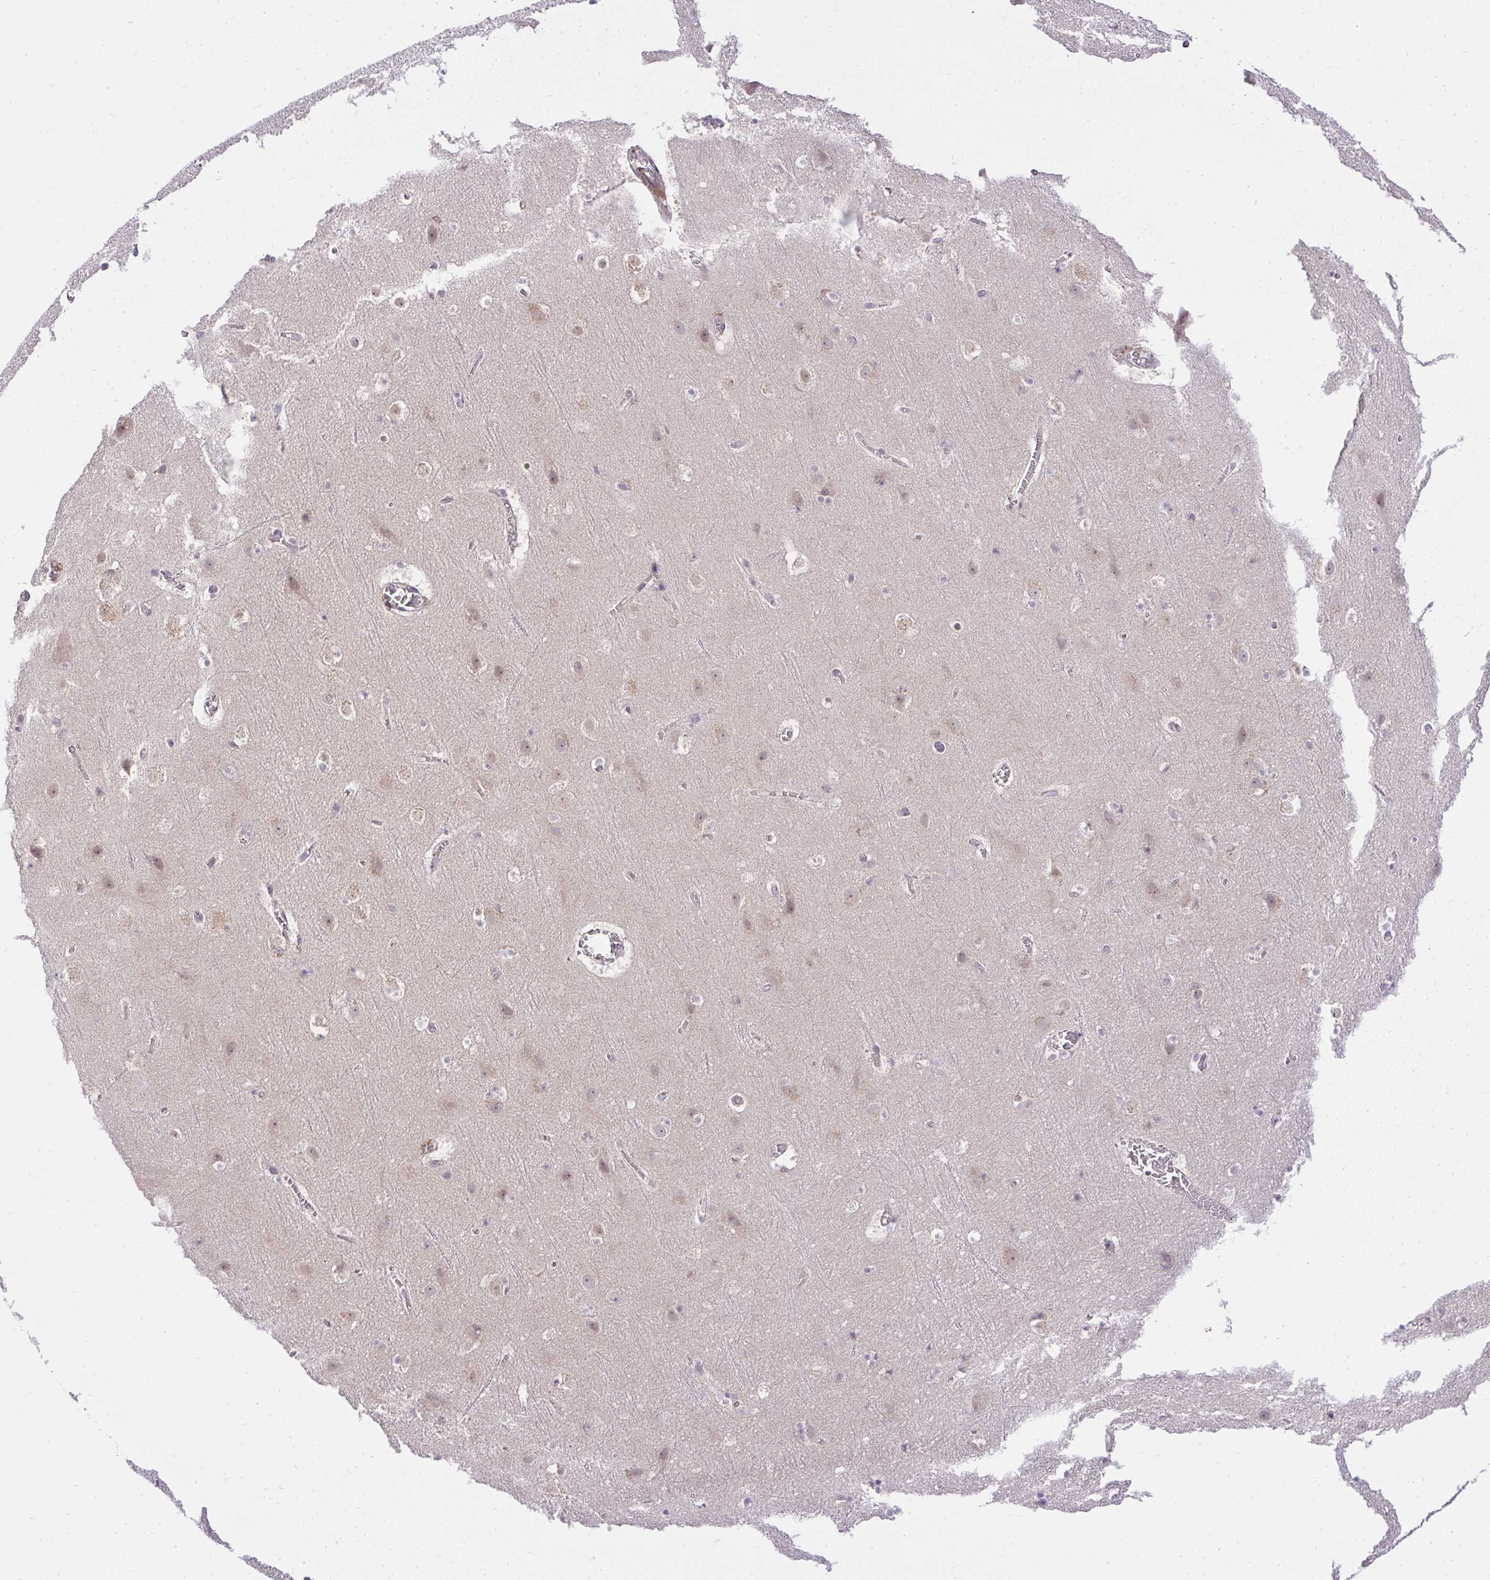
{"staining": {"intensity": "negative", "quantity": "none", "location": "none"}, "tissue": "cerebral cortex", "cell_type": "Endothelial cells", "image_type": "normal", "snomed": [{"axis": "morphology", "description": "Normal tissue, NOS"}, {"axis": "topography", "description": "Cerebral cortex"}], "caption": "Immunohistochemistry (IHC) histopathology image of normal cerebral cortex: human cerebral cortex stained with DAB (3,3'-diaminobenzidine) shows no significant protein staining in endothelial cells.", "gene": "CHIA", "patient": {"sex": "female", "age": 42}}